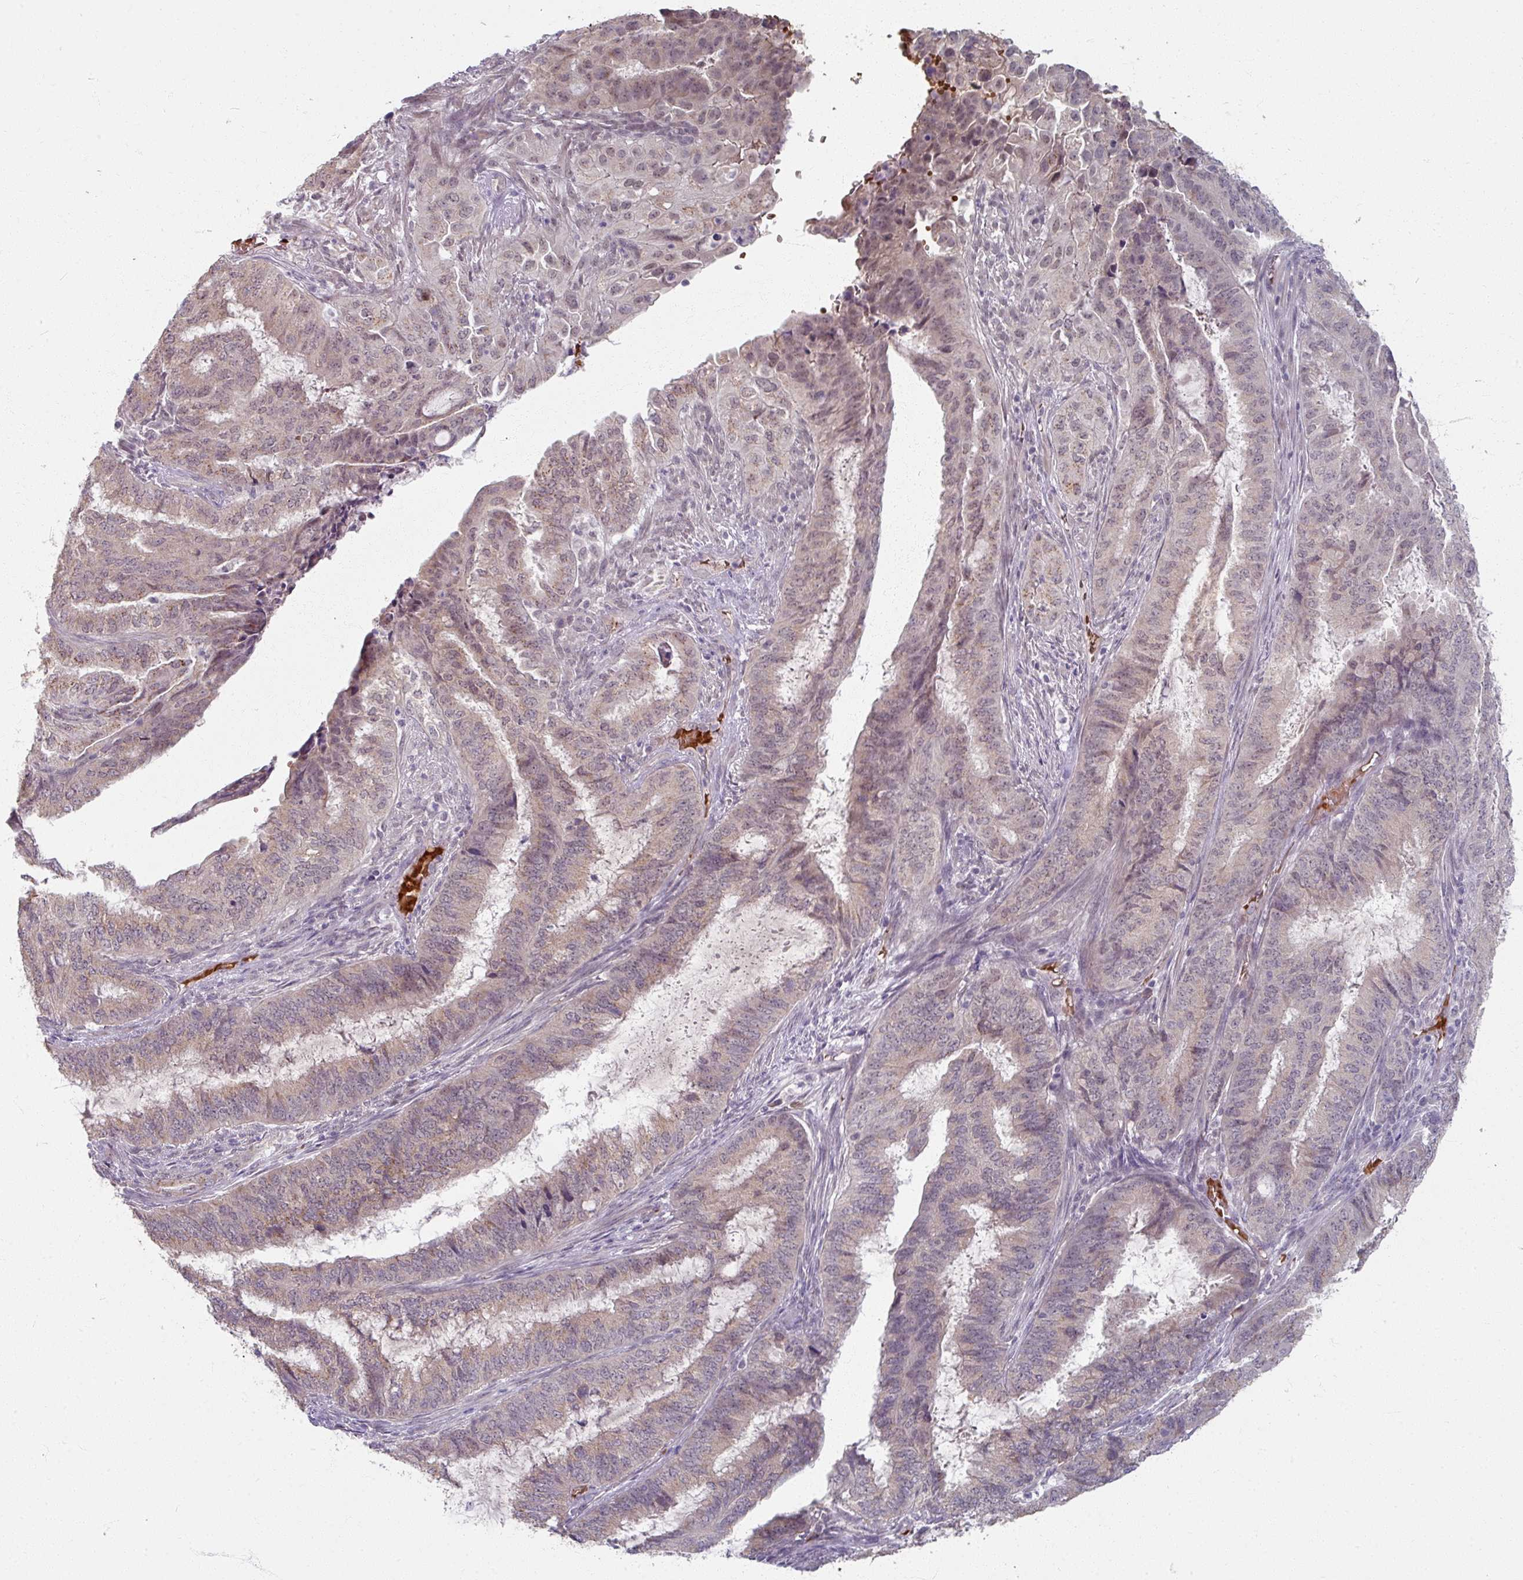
{"staining": {"intensity": "weak", "quantity": ">75%", "location": "cytoplasmic/membranous,nuclear"}, "tissue": "endometrial cancer", "cell_type": "Tumor cells", "image_type": "cancer", "snomed": [{"axis": "morphology", "description": "Adenocarcinoma, NOS"}, {"axis": "topography", "description": "Endometrium"}], "caption": "IHC micrograph of human adenocarcinoma (endometrial) stained for a protein (brown), which displays low levels of weak cytoplasmic/membranous and nuclear expression in about >75% of tumor cells.", "gene": "KMT5C", "patient": {"sex": "female", "age": 51}}